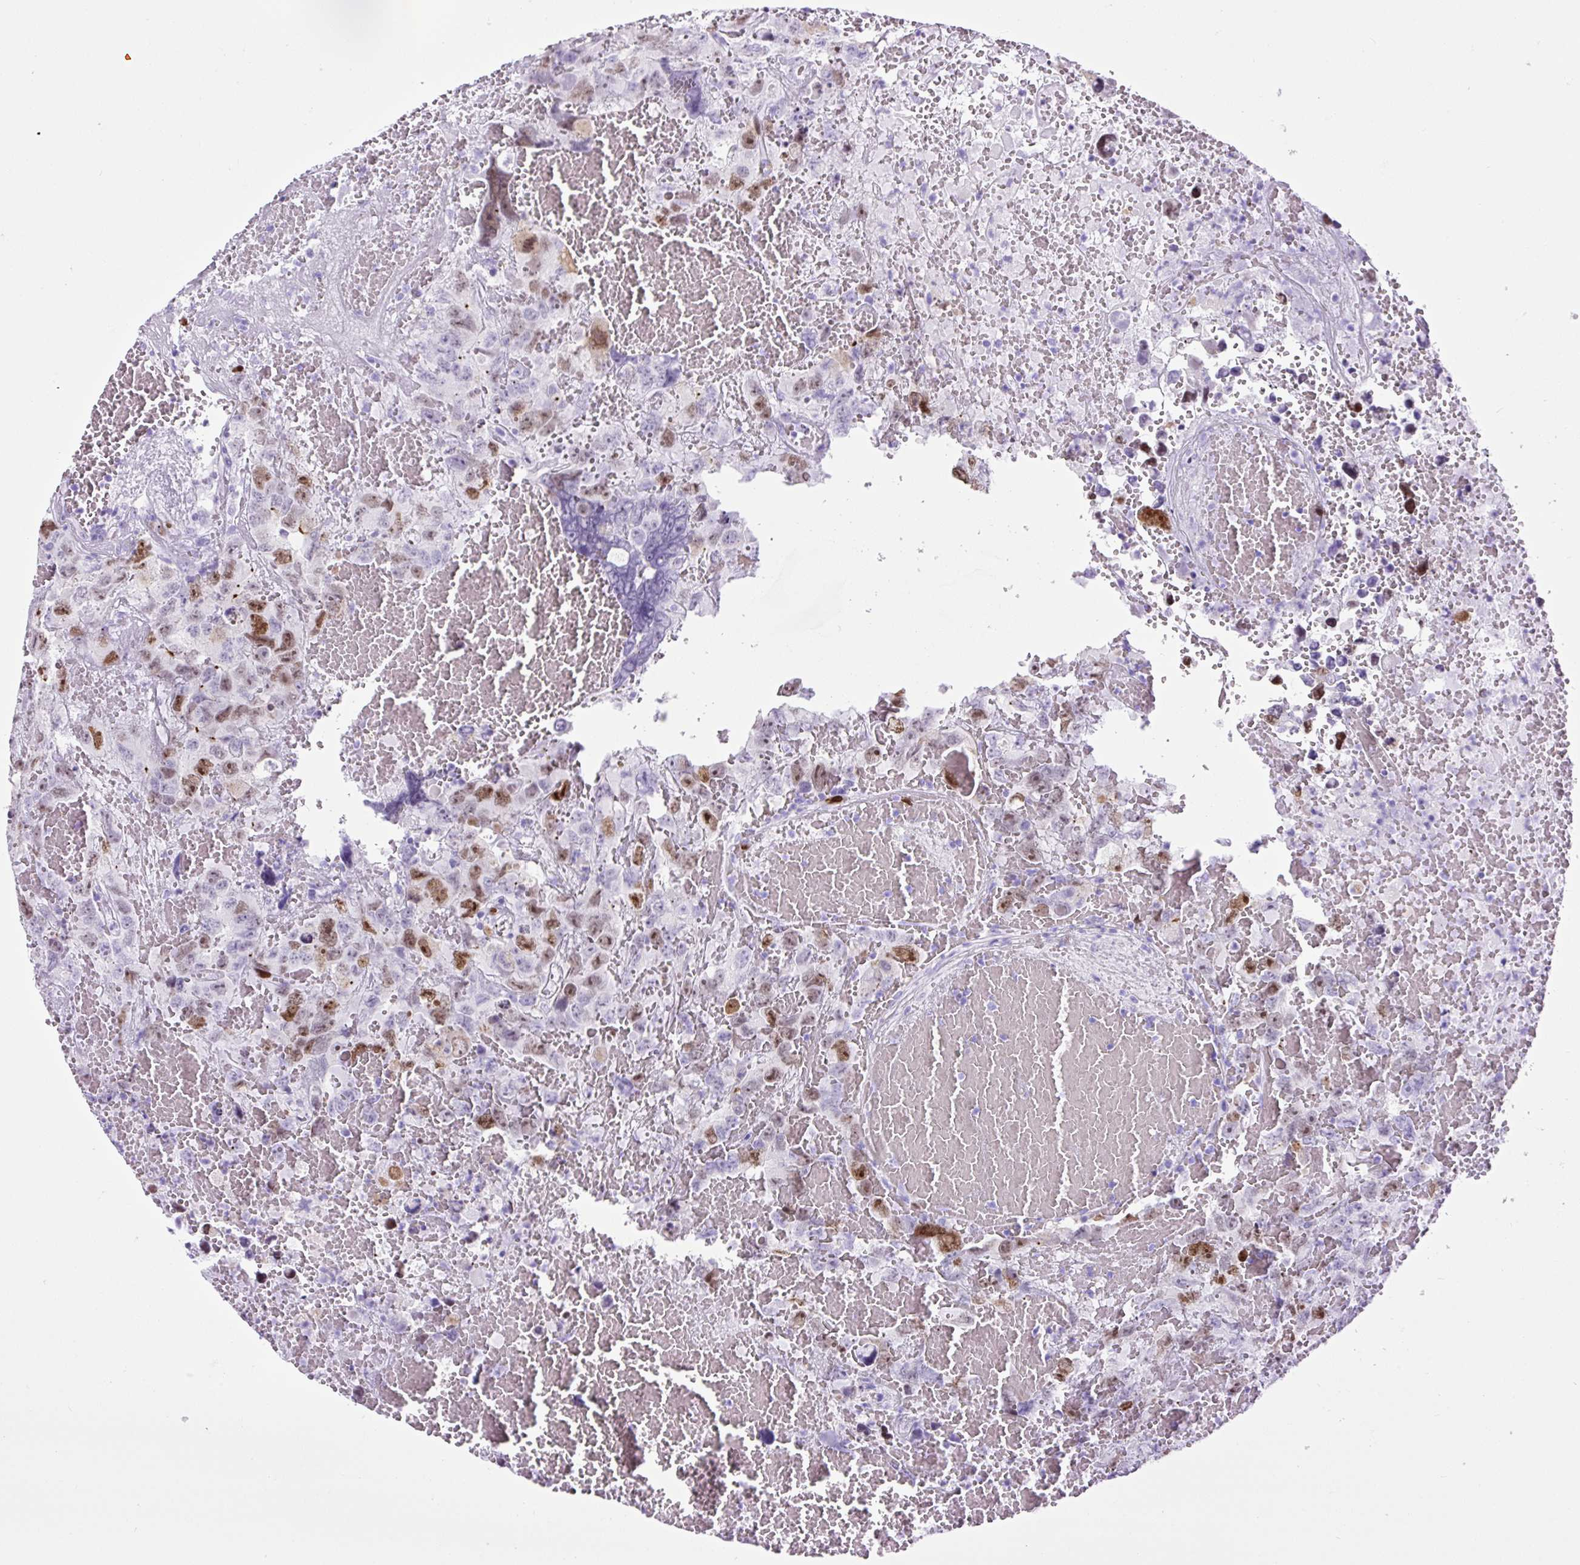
{"staining": {"intensity": "moderate", "quantity": "<25%", "location": "nuclear"}, "tissue": "testis cancer", "cell_type": "Tumor cells", "image_type": "cancer", "snomed": [{"axis": "morphology", "description": "Carcinoma, Embryonal, NOS"}, {"axis": "topography", "description": "Testis"}], "caption": "This histopathology image shows testis cancer (embryonal carcinoma) stained with immunohistochemistry to label a protein in brown. The nuclear of tumor cells show moderate positivity for the protein. Nuclei are counter-stained blue.", "gene": "RACGAP1", "patient": {"sex": "male", "age": 45}}